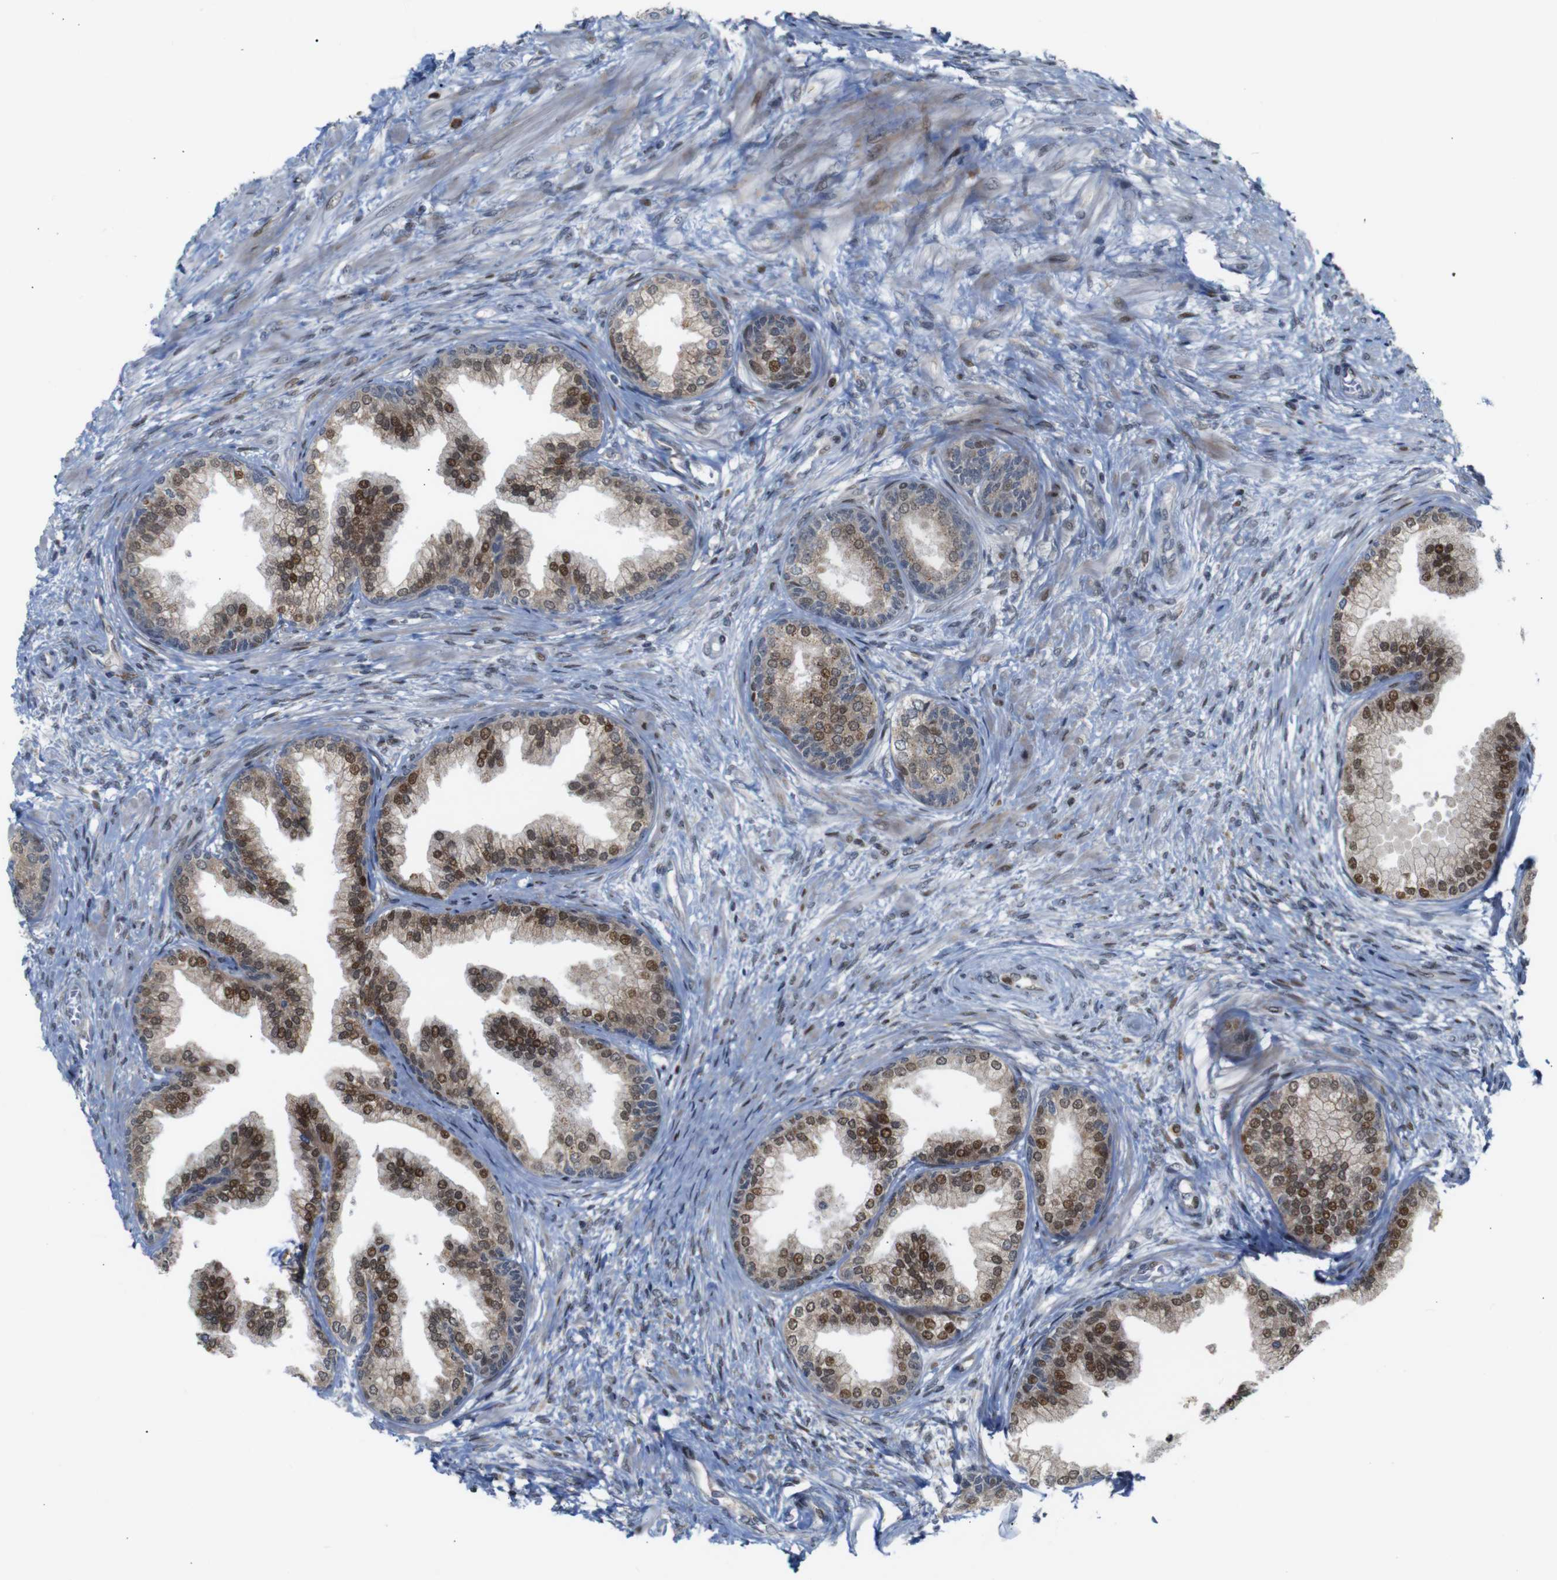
{"staining": {"intensity": "moderate", "quantity": ">75%", "location": "cytoplasmic/membranous,nuclear"}, "tissue": "prostate", "cell_type": "Glandular cells", "image_type": "normal", "snomed": [{"axis": "morphology", "description": "Normal tissue, NOS"}, {"axis": "topography", "description": "Prostate"}], "caption": "About >75% of glandular cells in unremarkable human prostate exhibit moderate cytoplasmic/membranous,nuclear protein expression as visualized by brown immunohistochemical staining.", "gene": "PTPN1", "patient": {"sex": "male", "age": 76}}